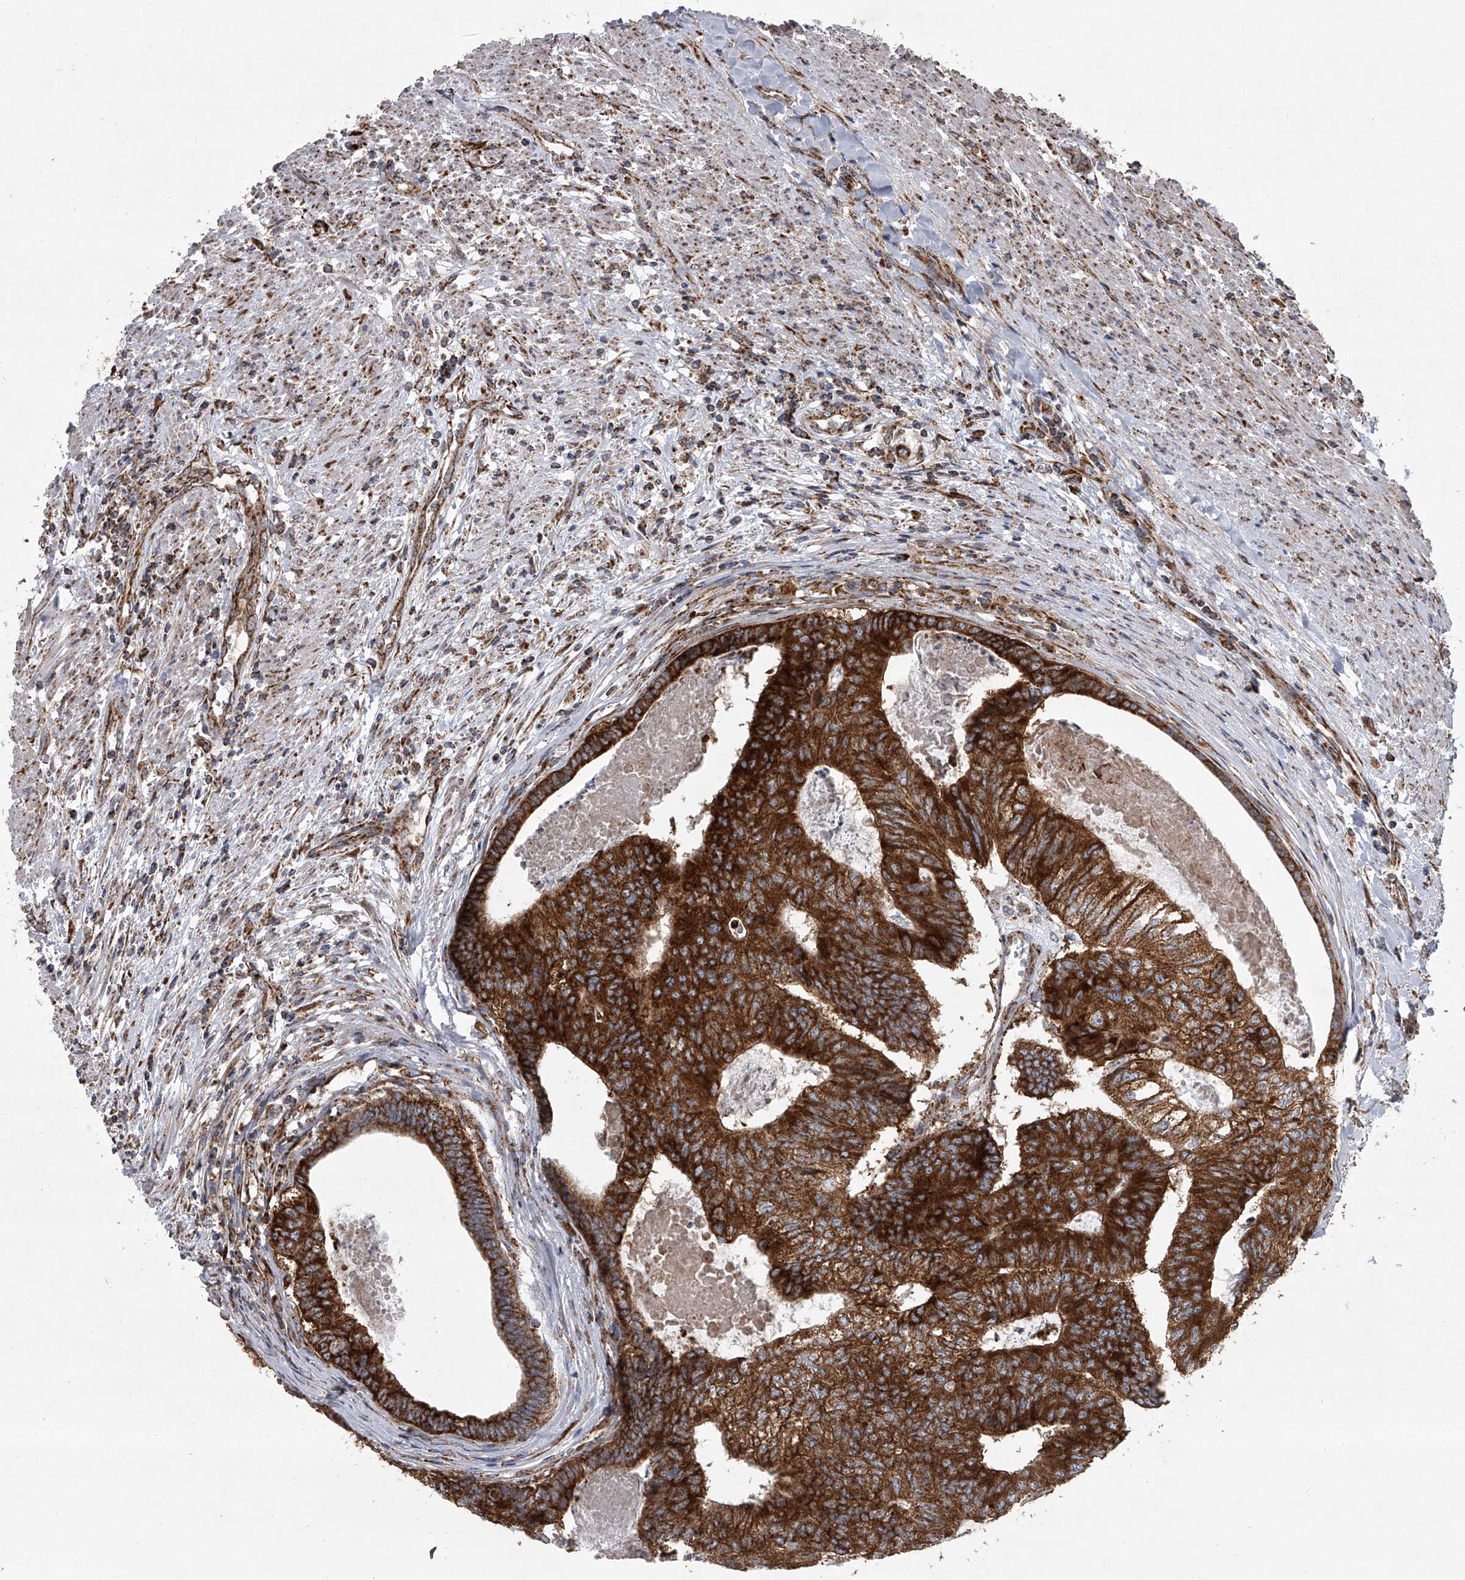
{"staining": {"intensity": "strong", "quantity": ">75%", "location": "cytoplasmic/membranous"}, "tissue": "colorectal cancer", "cell_type": "Tumor cells", "image_type": "cancer", "snomed": [{"axis": "morphology", "description": "Adenocarcinoma, NOS"}, {"axis": "topography", "description": "Colon"}], "caption": "Colorectal adenocarcinoma tissue reveals strong cytoplasmic/membranous expression in about >75% of tumor cells, visualized by immunohistochemistry.", "gene": "ZC3H15", "patient": {"sex": "female", "age": 67}}